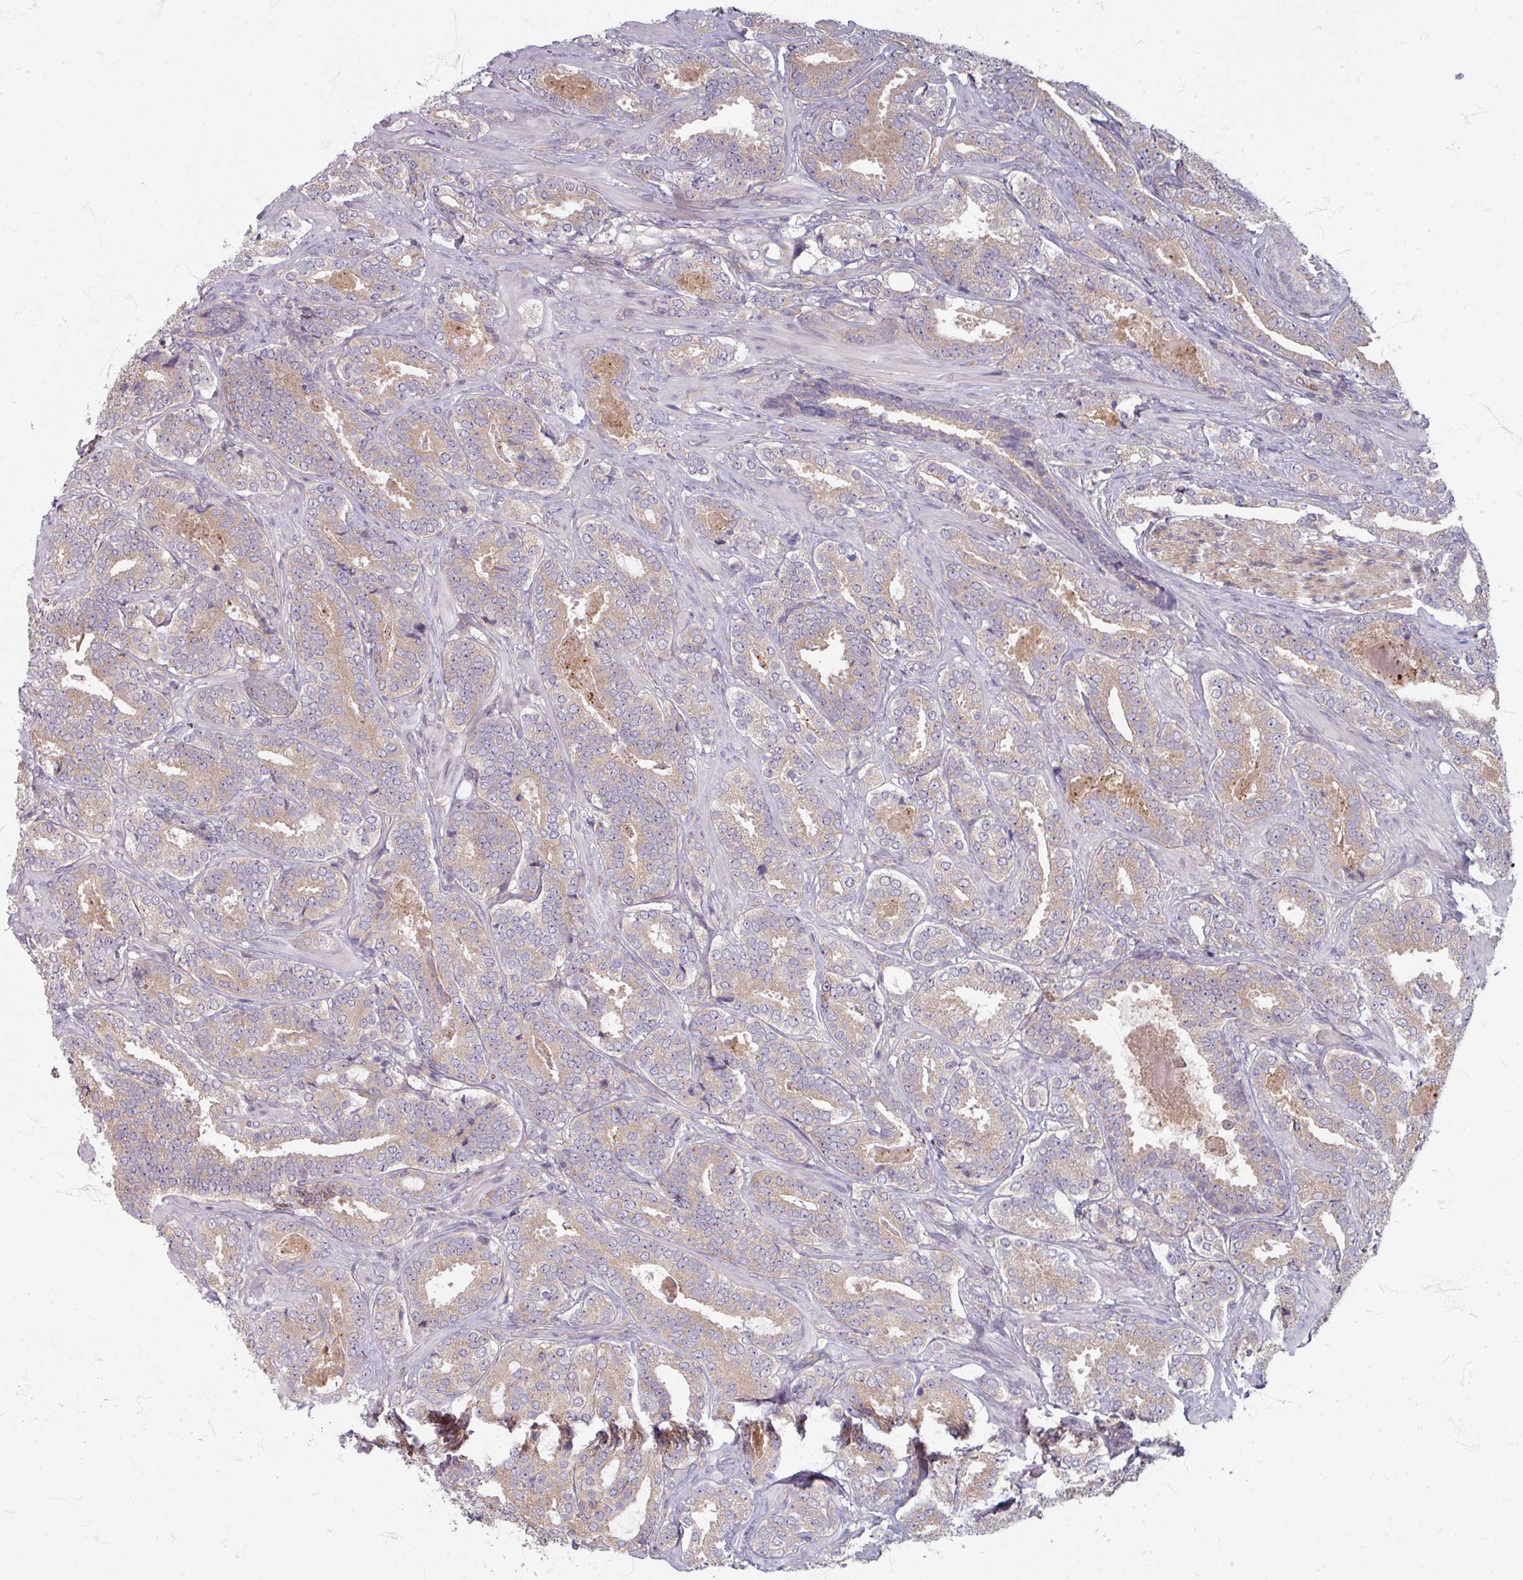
{"staining": {"intensity": "moderate", "quantity": "25%-75%", "location": "cytoplasmic/membranous"}, "tissue": "prostate cancer", "cell_type": "Tumor cells", "image_type": "cancer", "snomed": [{"axis": "morphology", "description": "Adenocarcinoma, High grade"}, {"axis": "topography", "description": "Prostate"}], "caption": "Tumor cells display moderate cytoplasmic/membranous expression in approximately 25%-75% of cells in prostate high-grade adenocarcinoma.", "gene": "STAM", "patient": {"sex": "male", "age": 65}}